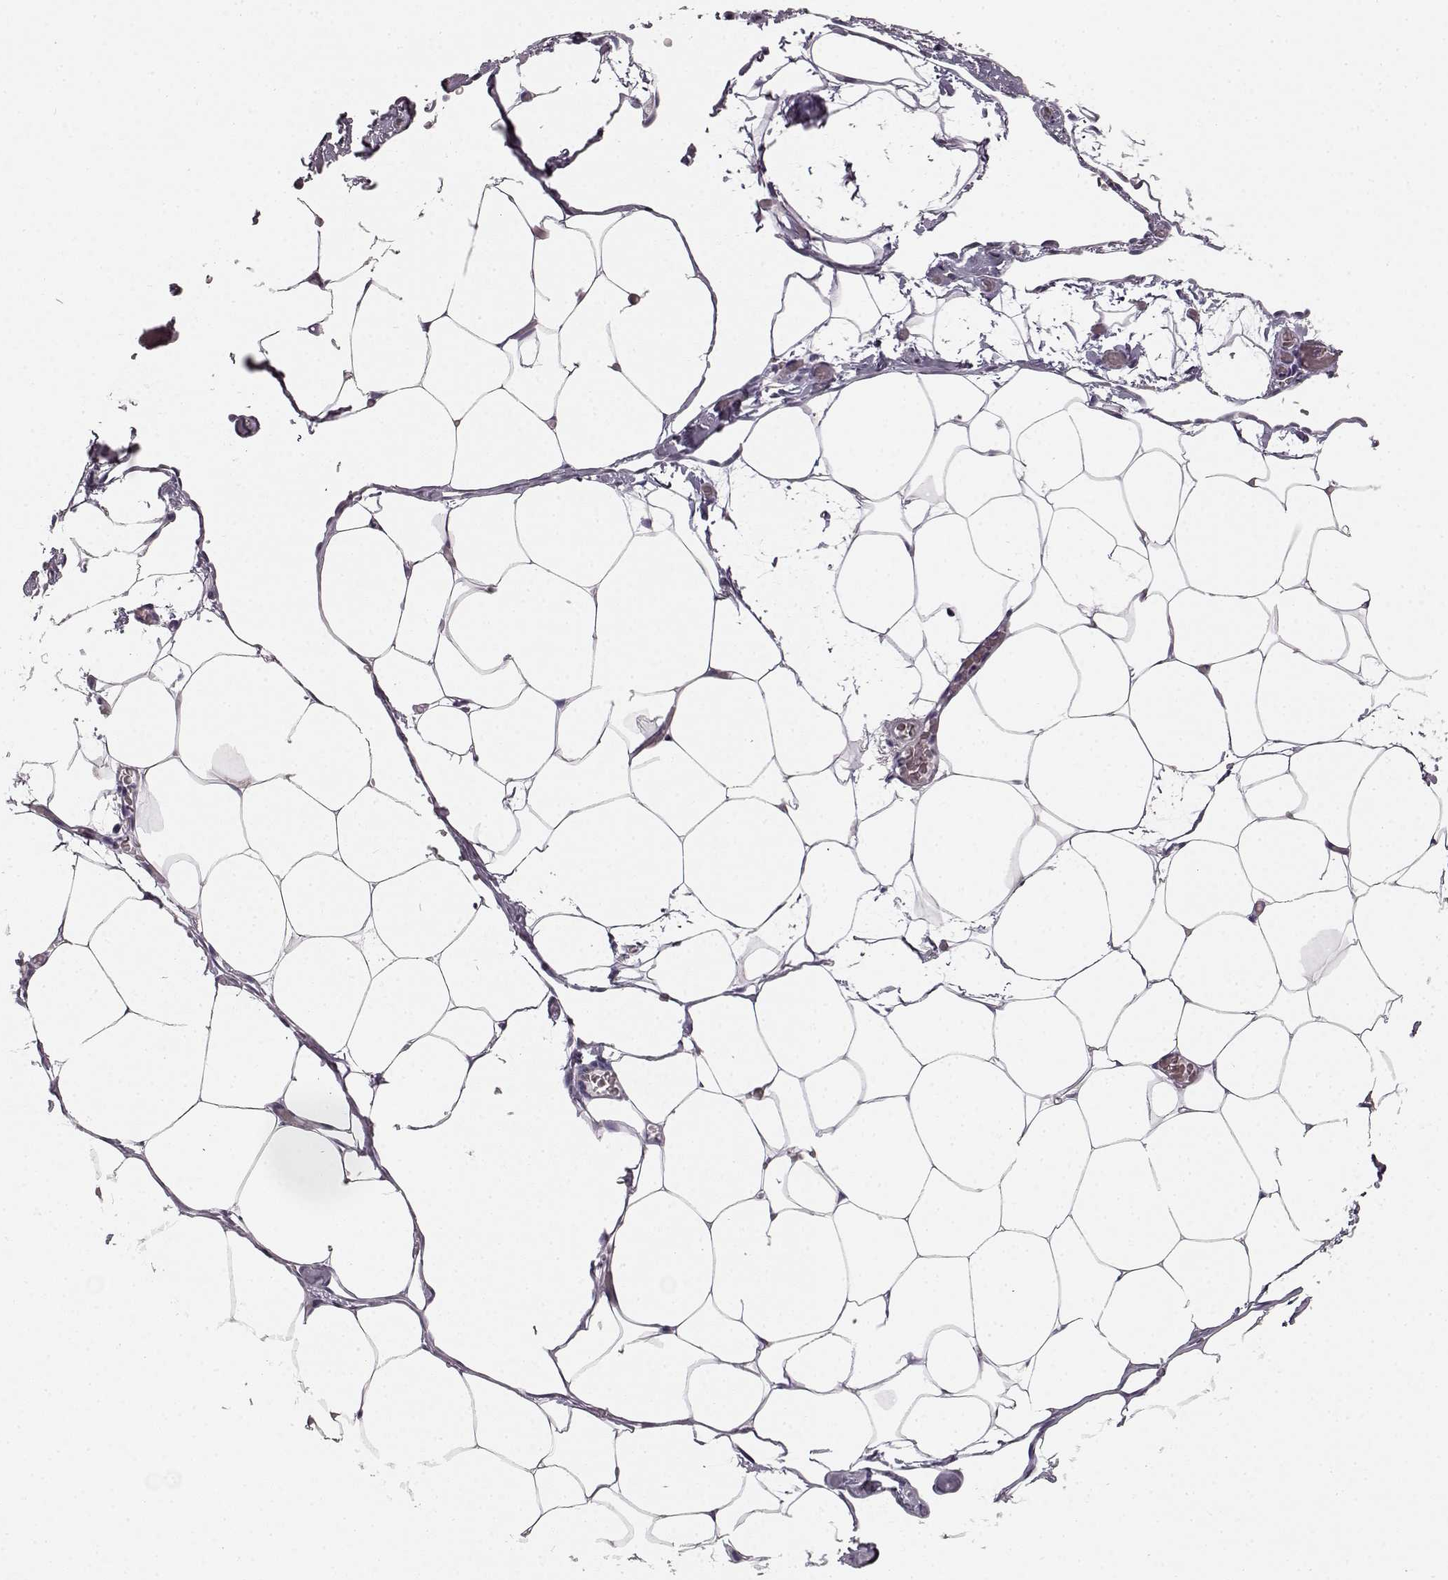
{"staining": {"intensity": "negative", "quantity": "none", "location": "none"}, "tissue": "adipose tissue", "cell_type": "Adipocytes", "image_type": "normal", "snomed": [{"axis": "morphology", "description": "Normal tissue, NOS"}, {"axis": "topography", "description": "Adipose tissue"}], "caption": "Immunohistochemistry (IHC) of benign human adipose tissue displays no positivity in adipocytes.", "gene": "KRT81", "patient": {"sex": "male", "age": 57}}